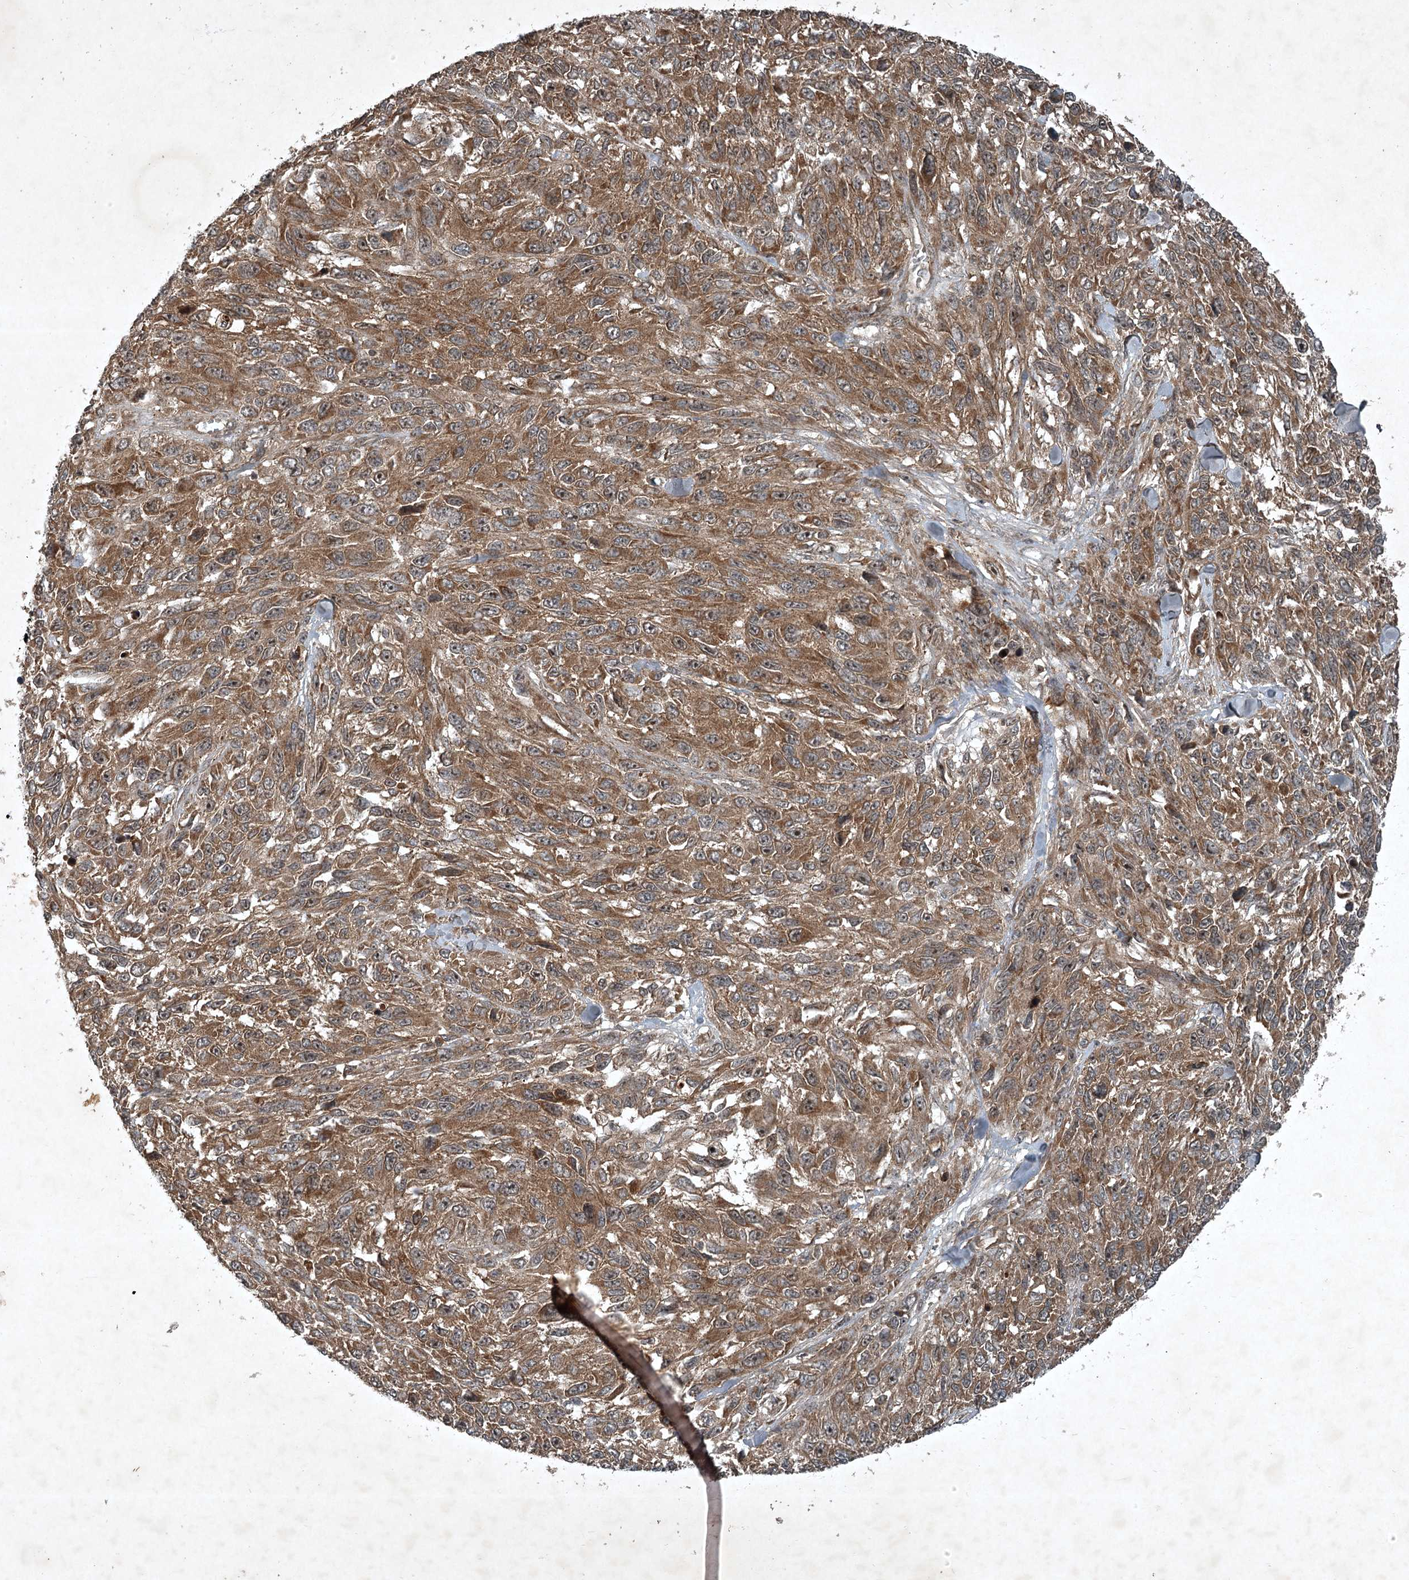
{"staining": {"intensity": "moderate", "quantity": ">75%", "location": "cytoplasmic/membranous"}, "tissue": "melanoma", "cell_type": "Tumor cells", "image_type": "cancer", "snomed": [{"axis": "morphology", "description": "Malignant melanoma, NOS"}, {"axis": "topography", "description": "Skin"}], "caption": "Malignant melanoma stained with a brown dye reveals moderate cytoplasmic/membranous positive staining in approximately >75% of tumor cells.", "gene": "UNC93A", "patient": {"sex": "female", "age": 96}}